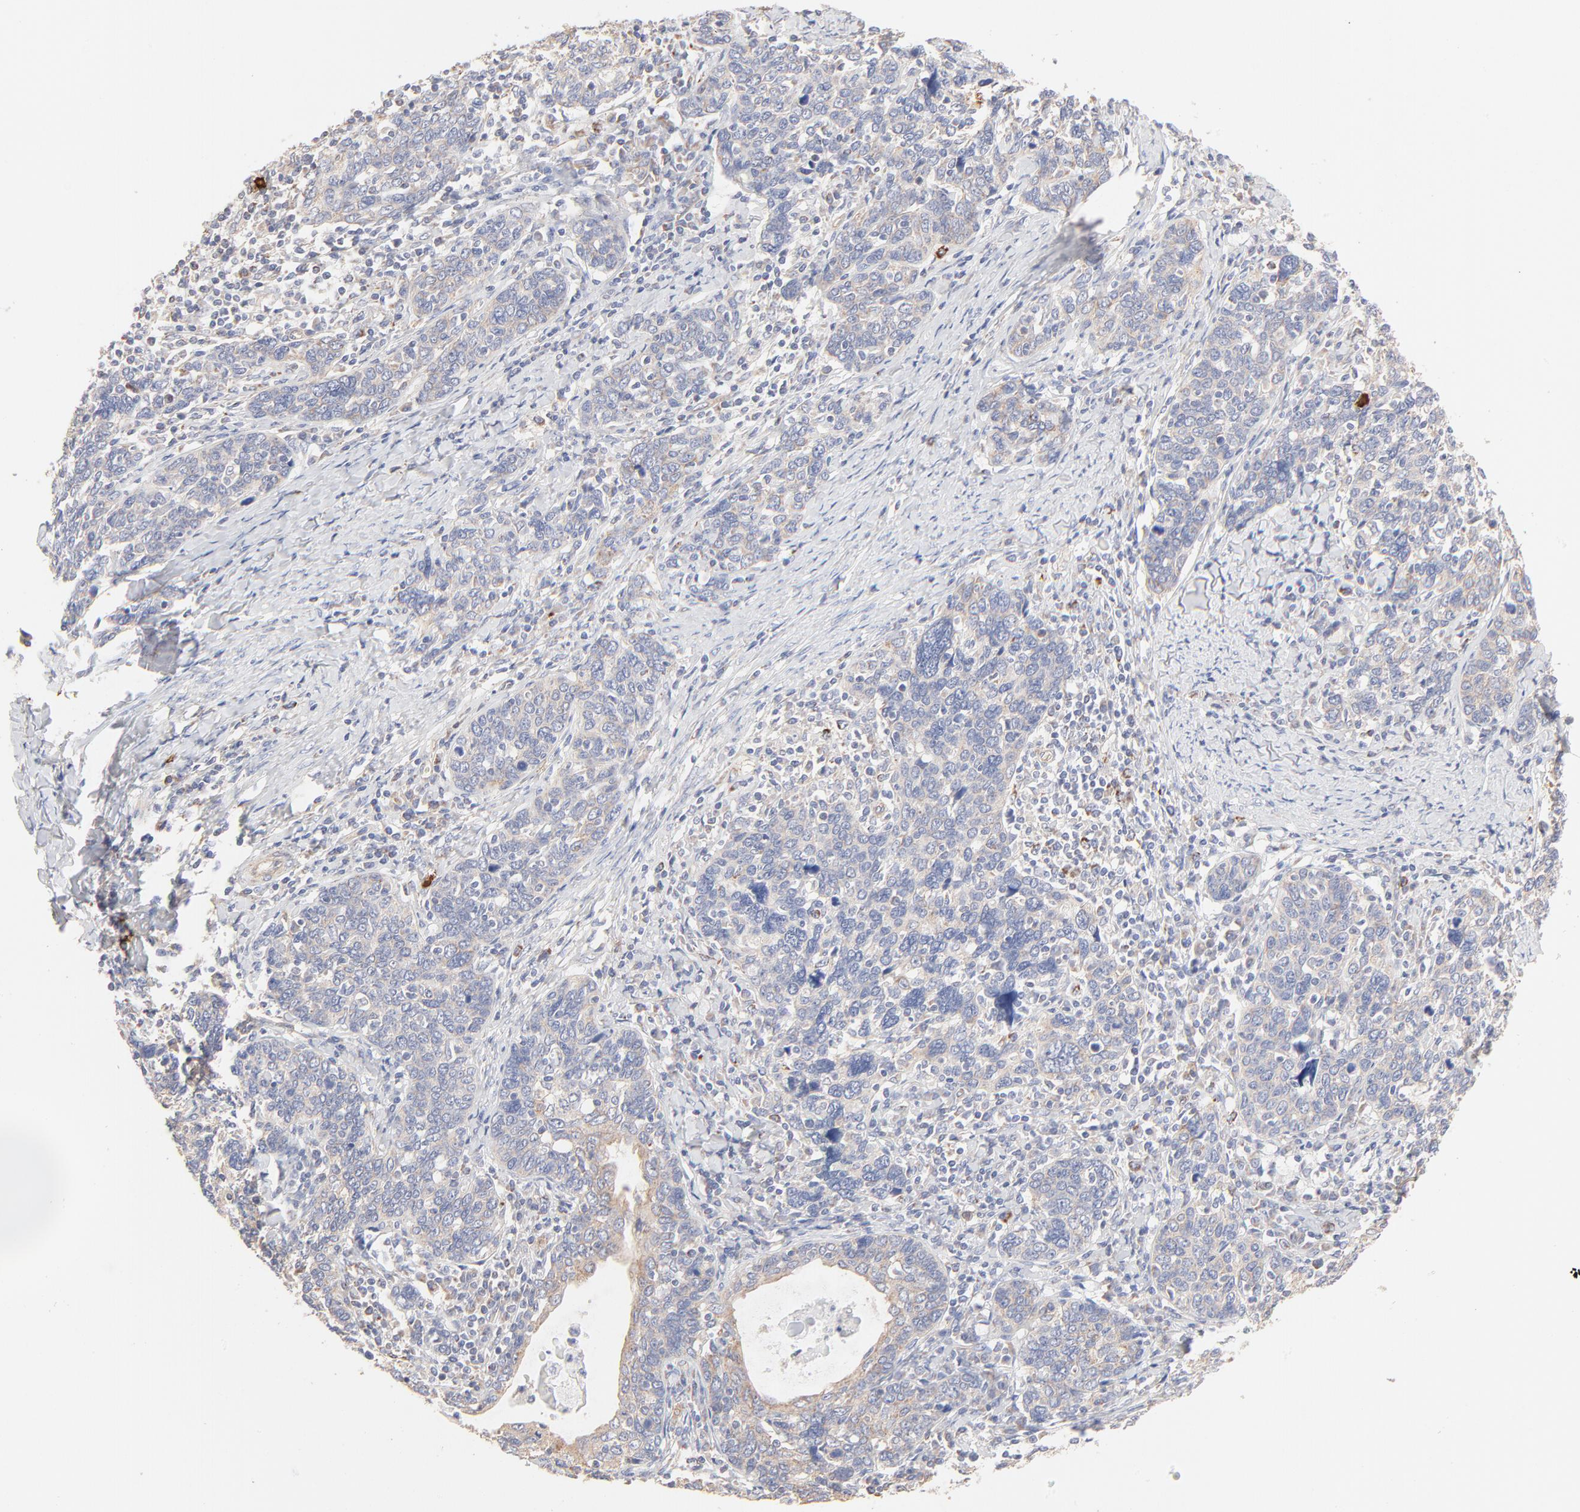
{"staining": {"intensity": "negative", "quantity": "none", "location": "none"}, "tissue": "cervical cancer", "cell_type": "Tumor cells", "image_type": "cancer", "snomed": [{"axis": "morphology", "description": "Squamous cell carcinoma, NOS"}, {"axis": "topography", "description": "Cervix"}], "caption": "Tumor cells are negative for brown protein staining in cervical cancer.", "gene": "SPTB", "patient": {"sex": "female", "age": 41}}